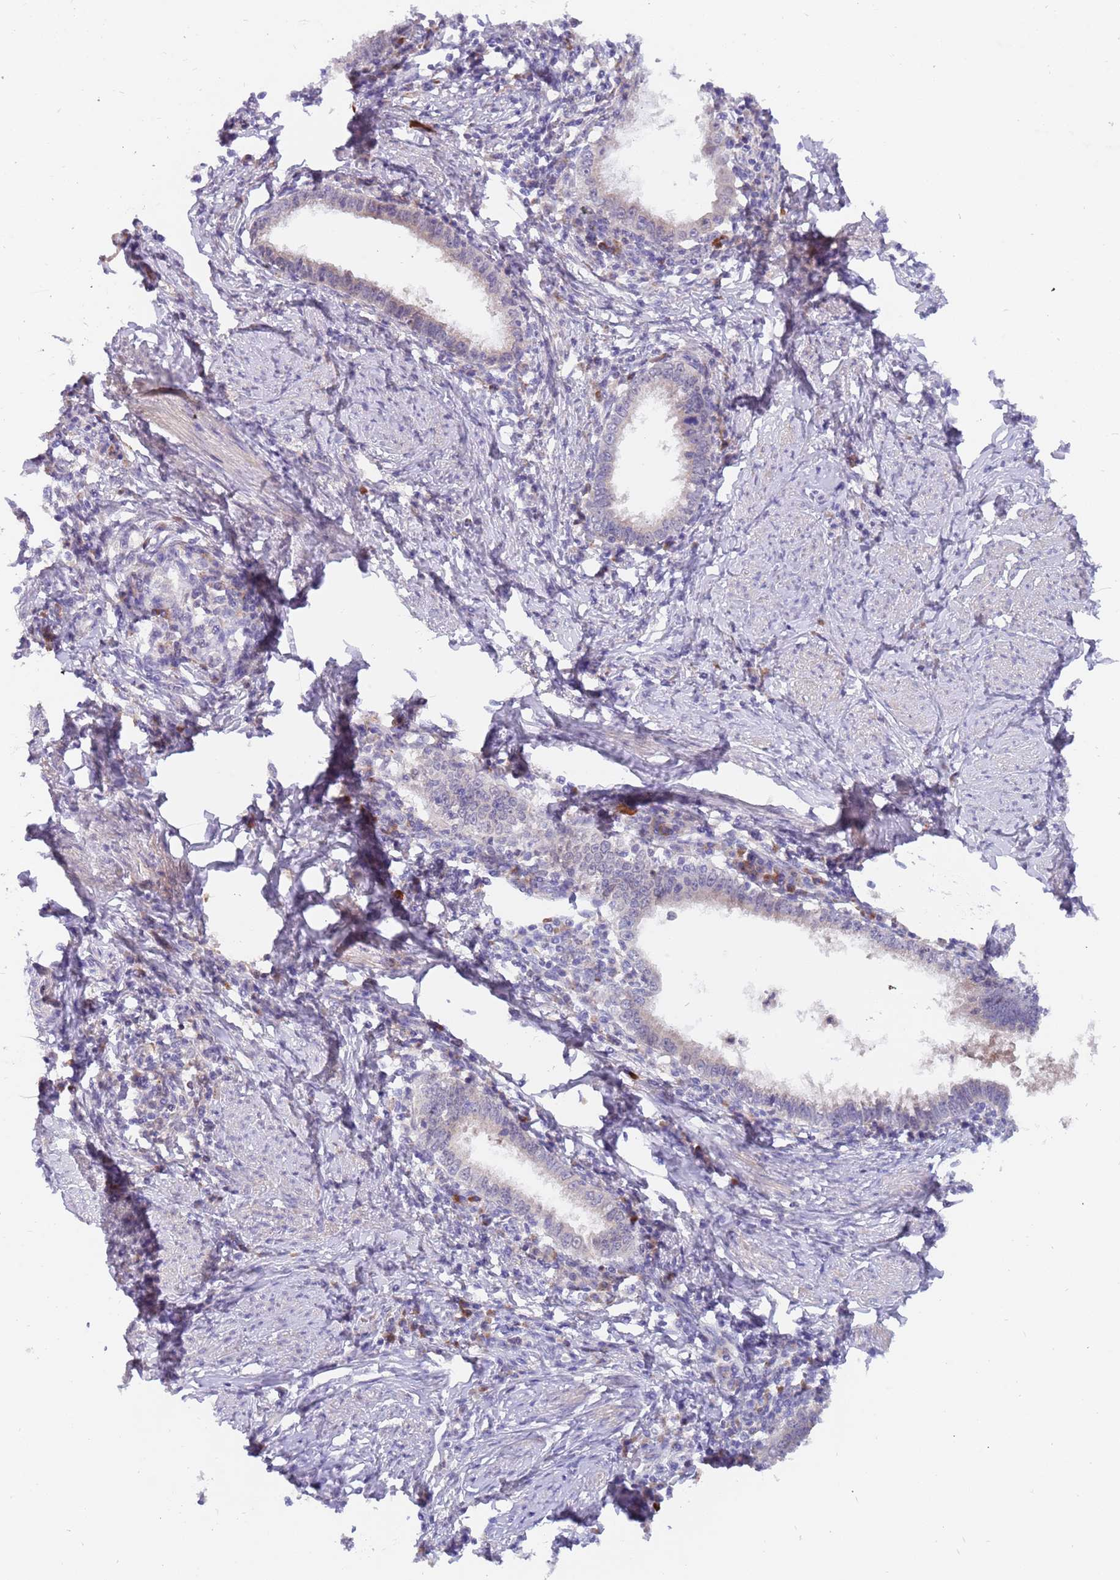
{"staining": {"intensity": "weak", "quantity": "<25%", "location": "cytoplasmic/membranous"}, "tissue": "cervical cancer", "cell_type": "Tumor cells", "image_type": "cancer", "snomed": [{"axis": "morphology", "description": "Adenocarcinoma, NOS"}, {"axis": "topography", "description": "Cervix"}], "caption": "A high-resolution photomicrograph shows immunohistochemistry (IHC) staining of adenocarcinoma (cervical), which reveals no significant positivity in tumor cells.", "gene": "ZNF746", "patient": {"sex": "female", "age": 36}}